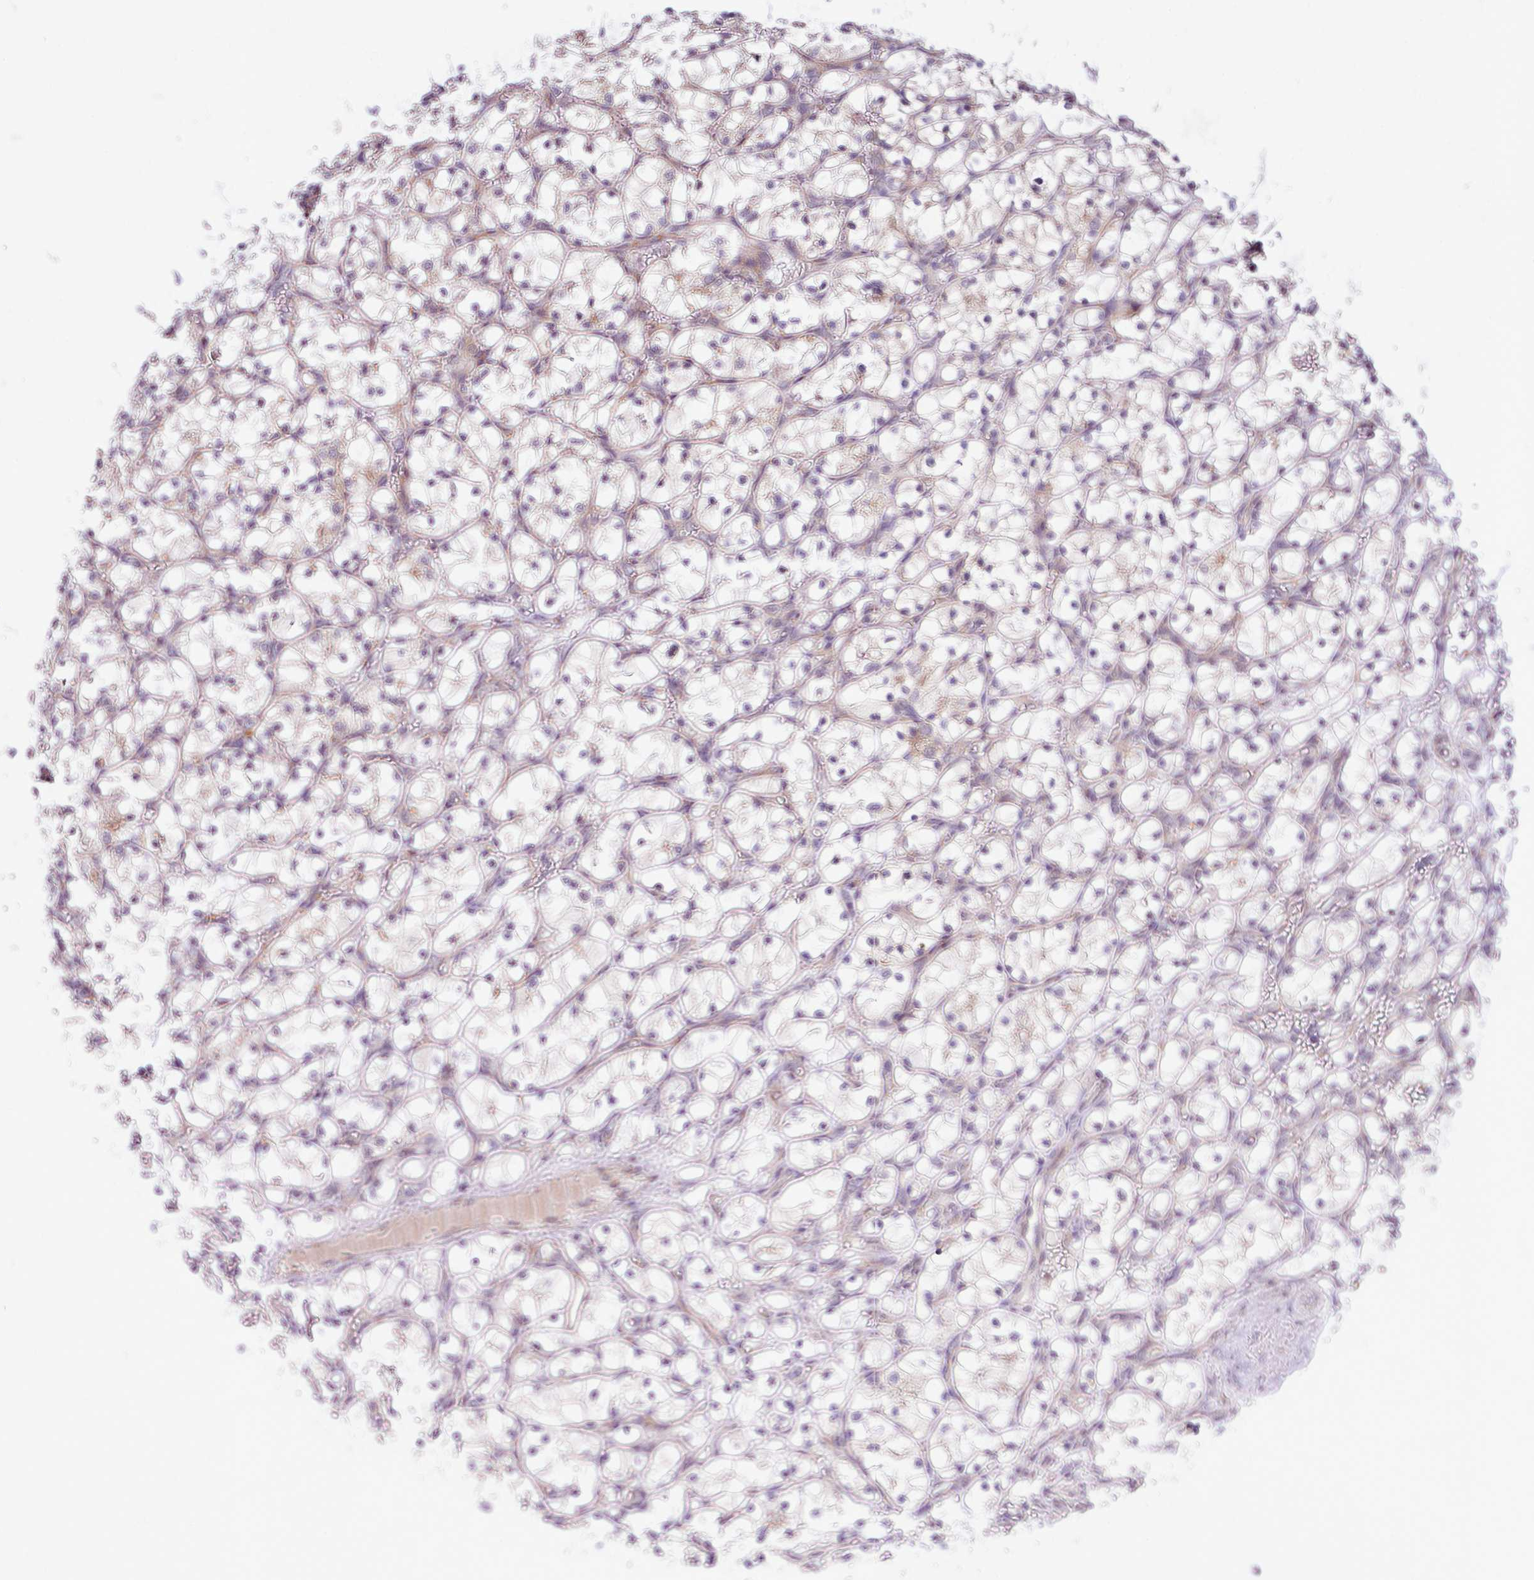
{"staining": {"intensity": "negative", "quantity": "none", "location": "none"}, "tissue": "renal cancer", "cell_type": "Tumor cells", "image_type": "cancer", "snomed": [{"axis": "morphology", "description": "Adenocarcinoma, NOS"}, {"axis": "topography", "description": "Kidney"}], "caption": "High power microscopy histopathology image of an IHC photomicrograph of renal cancer (adenocarcinoma), revealing no significant staining in tumor cells.", "gene": "TM2D2", "patient": {"sex": "female", "age": 69}}